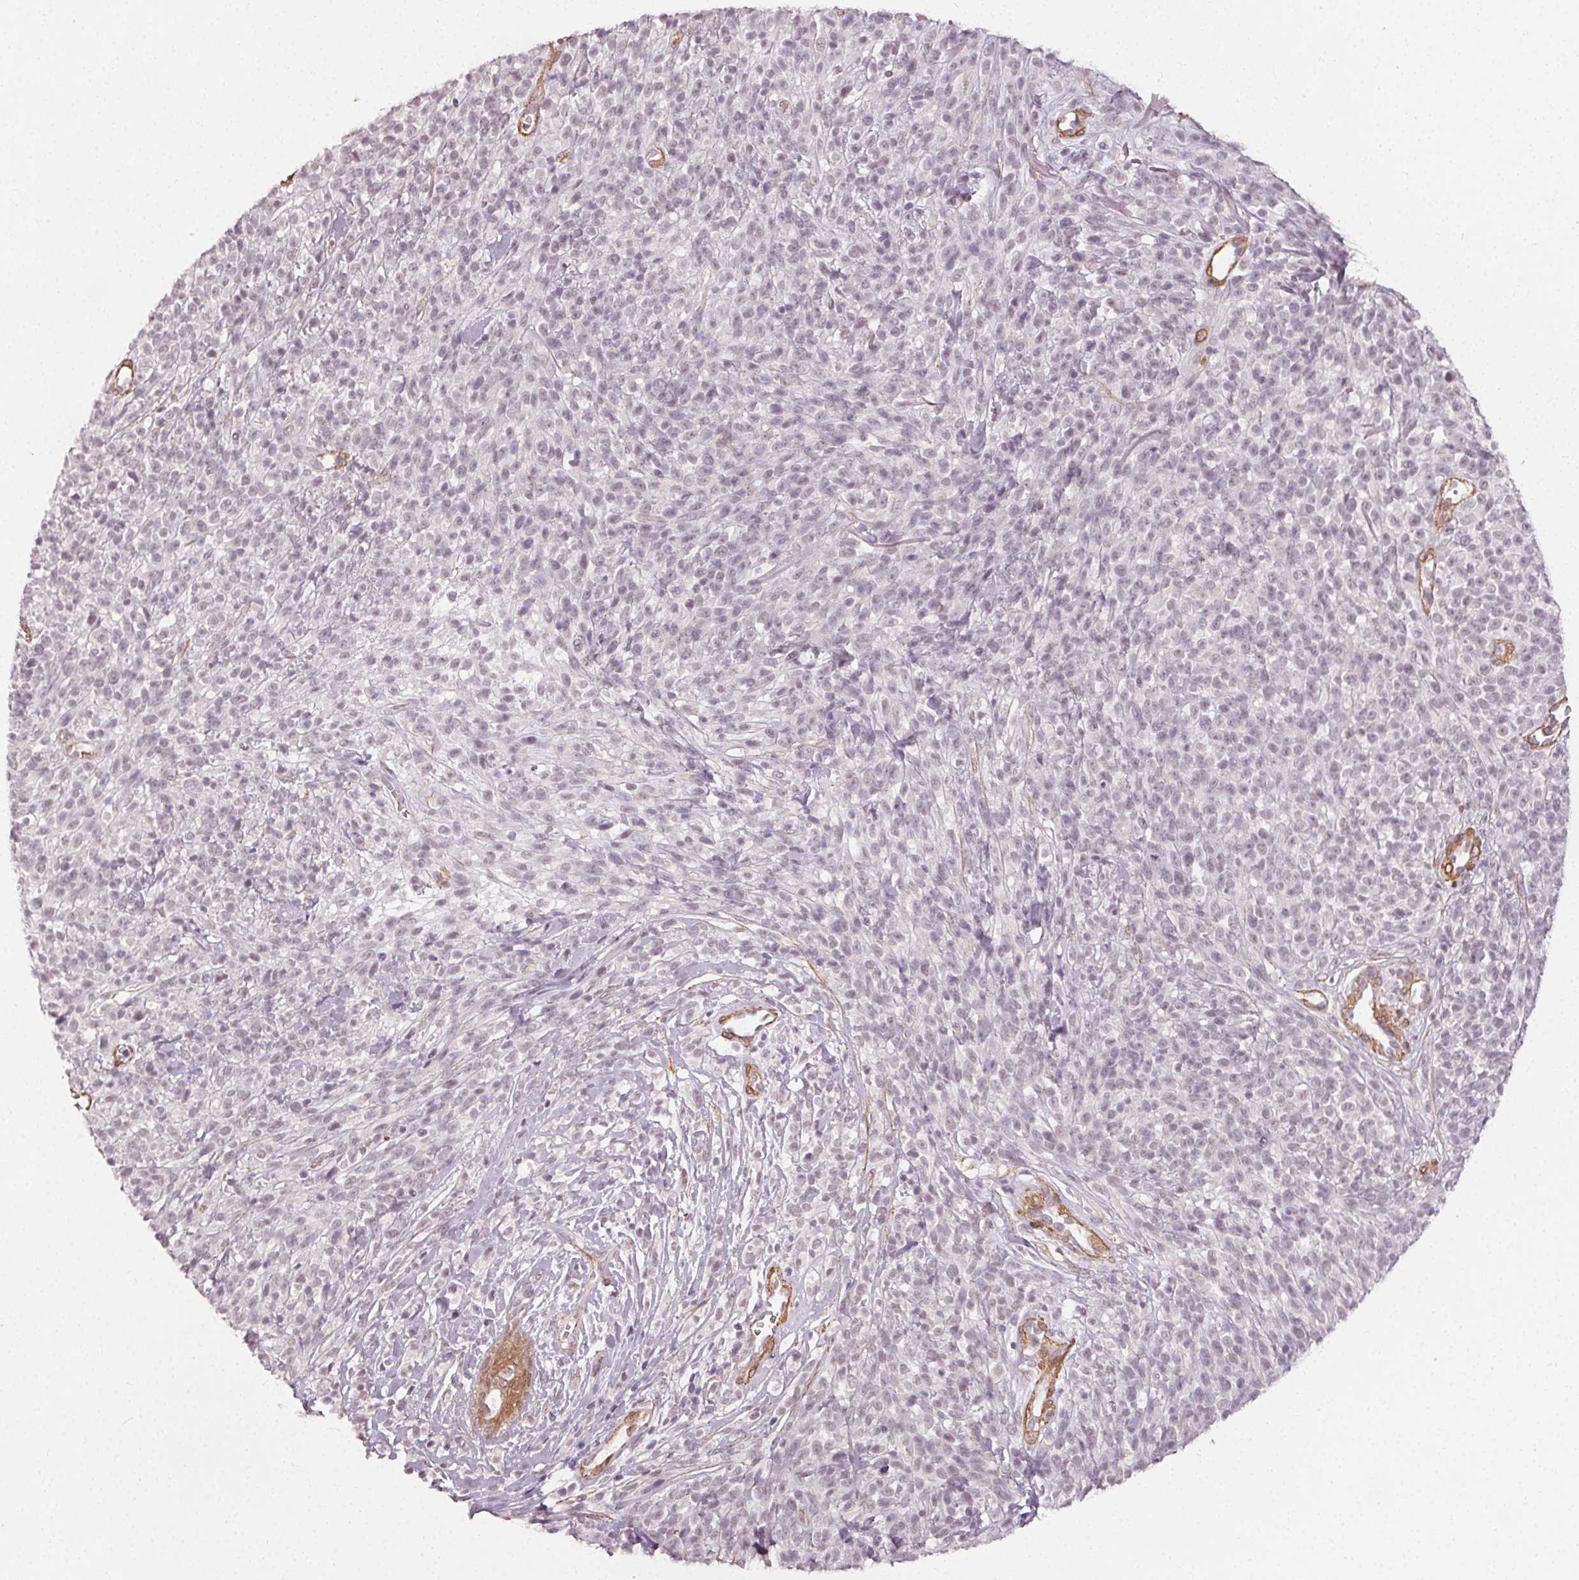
{"staining": {"intensity": "negative", "quantity": "none", "location": "none"}, "tissue": "melanoma", "cell_type": "Tumor cells", "image_type": "cancer", "snomed": [{"axis": "morphology", "description": "Malignant melanoma, NOS"}, {"axis": "topography", "description": "Skin"}, {"axis": "topography", "description": "Skin of trunk"}], "caption": "A high-resolution photomicrograph shows immunohistochemistry staining of malignant melanoma, which displays no significant expression in tumor cells.", "gene": "PKP1", "patient": {"sex": "male", "age": 74}}